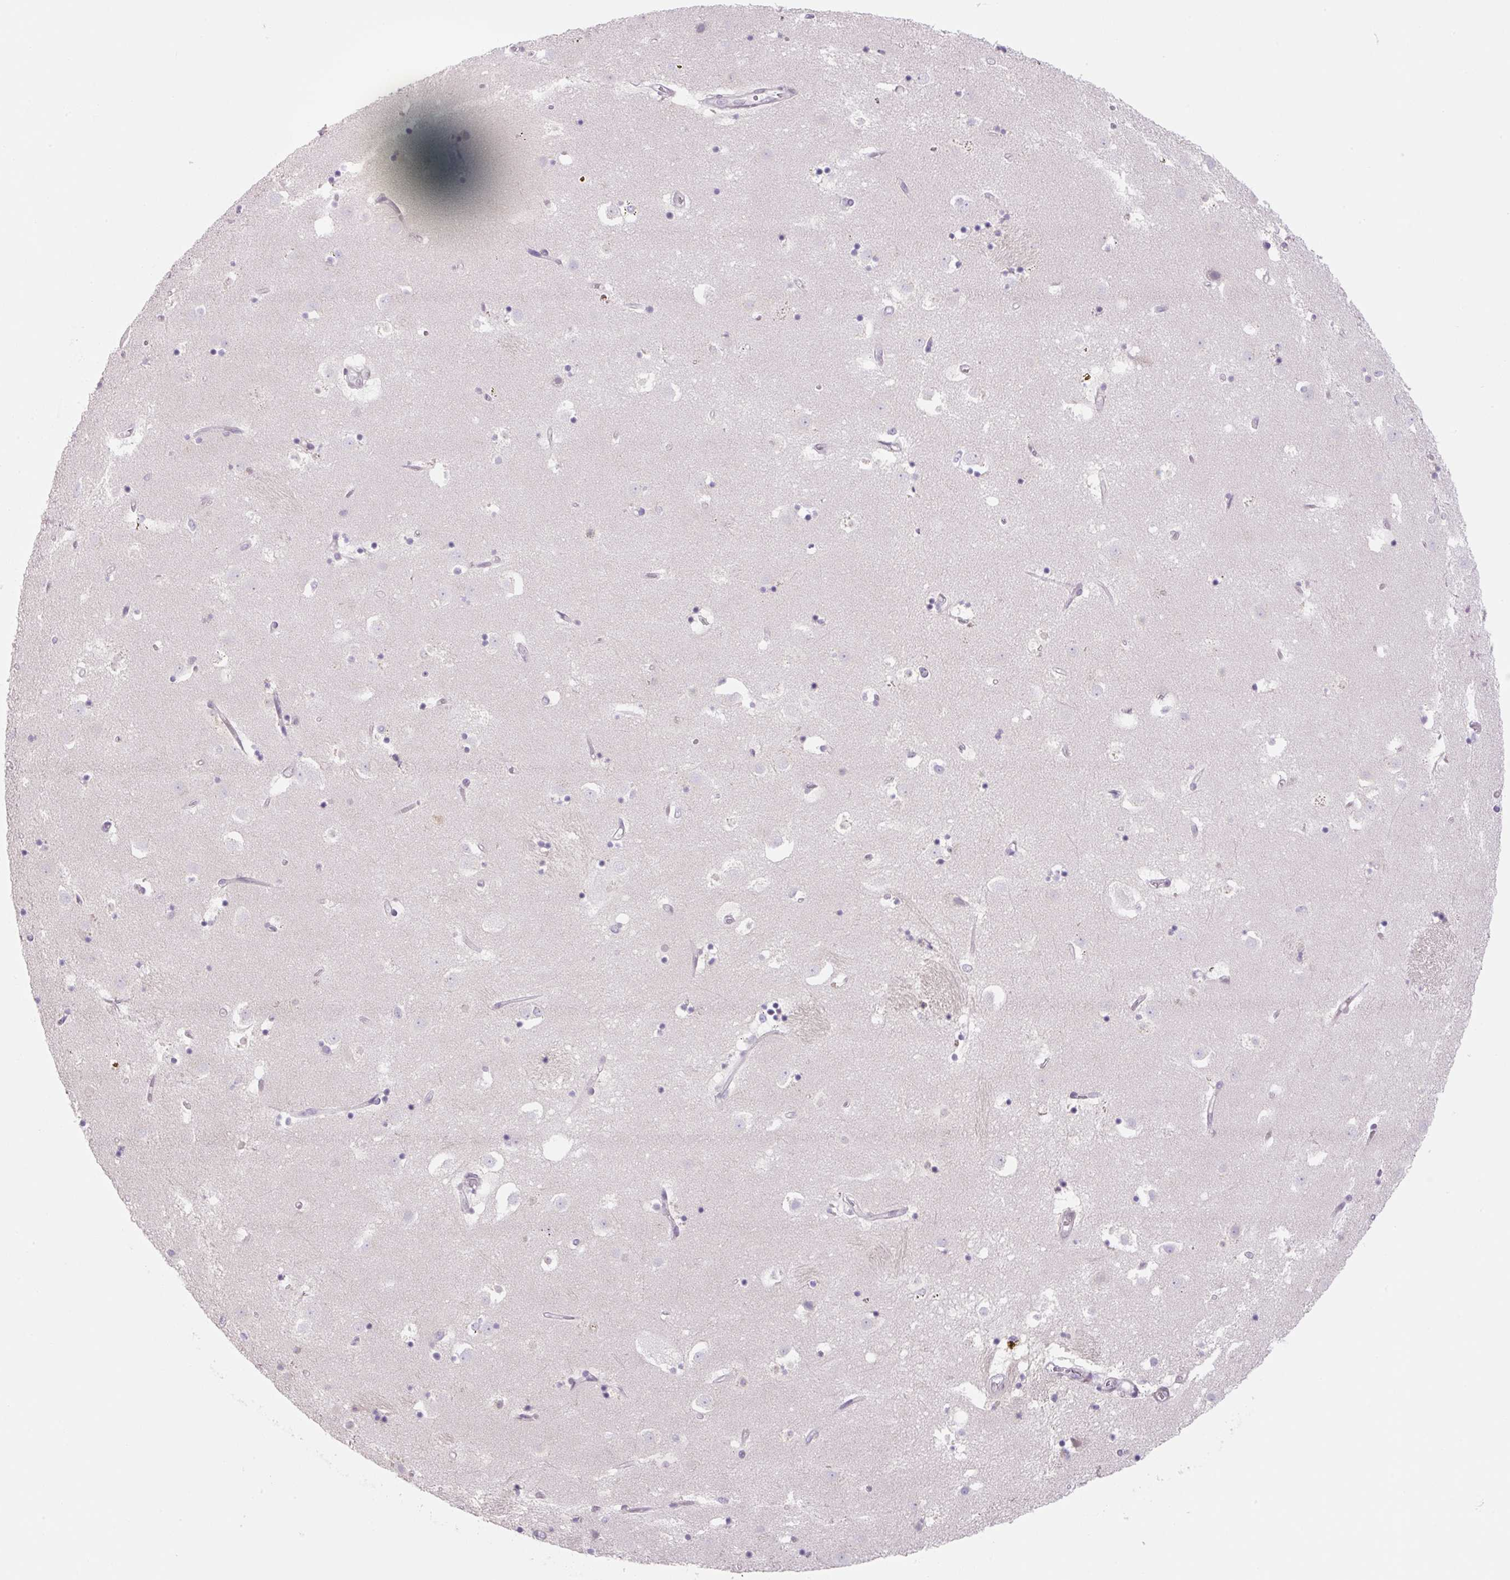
{"staining": {"intensity": "negative", "quantity": "none", "location": "none"}, "tissue": "caudate", "cell_type": "Glial cells", "image_type": "normal", "snomed": [{"axis": "morphology", "description": "Normal tissue, NOS"}, {"axis": "topography", "description": "Lateral ventricle wall"}], "caption": "This is a histopathology image of immunohistochemistry (IHC) staining of benign caudate, which shows no expression in glial cells. (Brightfield microscopy of DAB immunohistochemistry (IHC) at high magnification).", "gene": "SYNE3", "patient": {"sex": "male", "age": 58}}